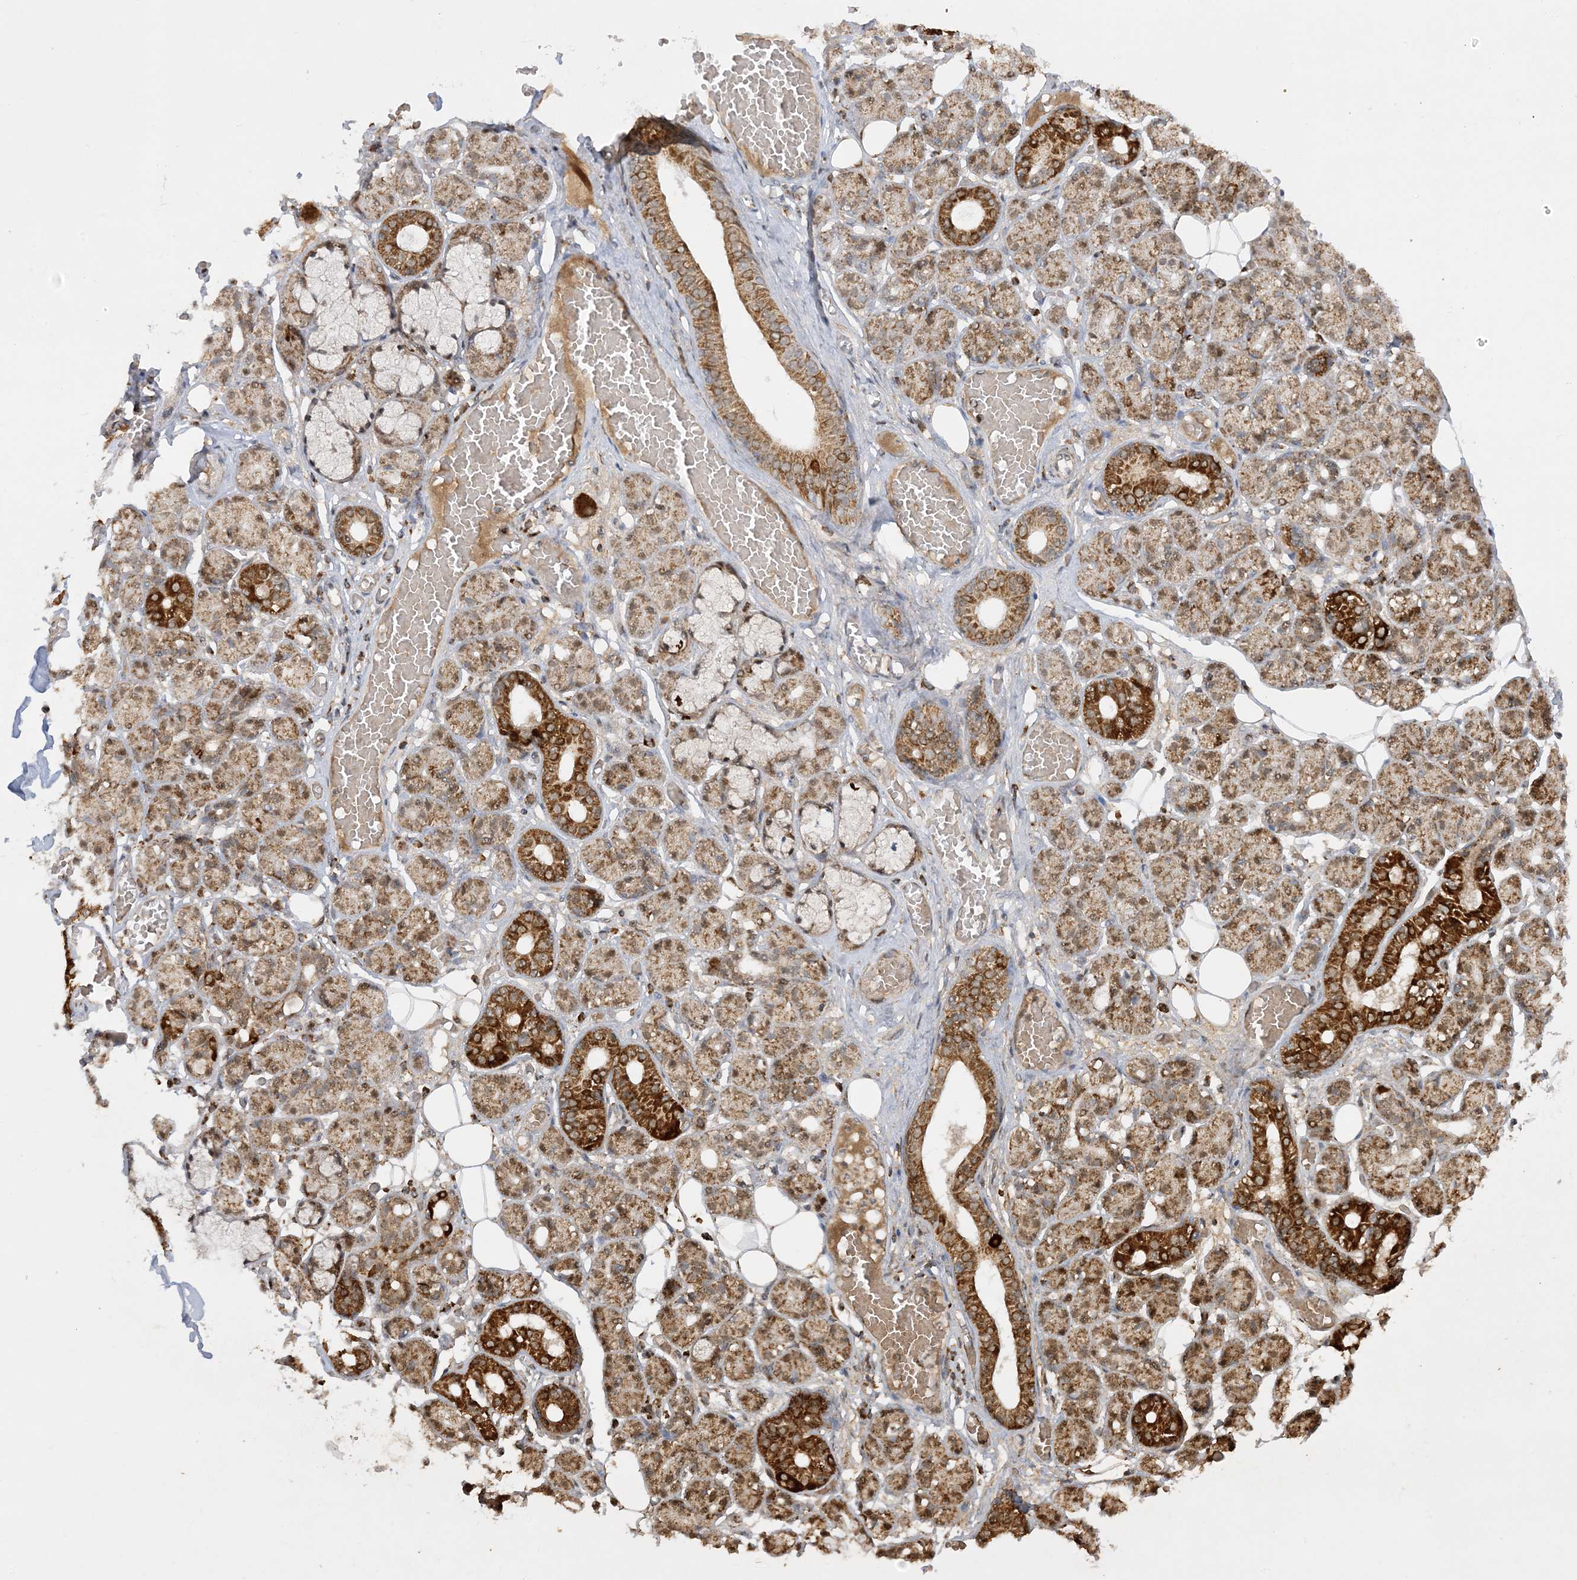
{"staining": {"intensity": "strong", "quantity": "25%-75%", "location": "cytoplasmic/membranous"}, "tissue": "salivary gland", "cell_type": "Glandular cells", "image_type": "normal", "snomed": [{"axis": "morphology", "description": "Normal tissue, NOS"}, {"axis": "topography", "description": "Salivary gland"}], "caption": "Immunohistochemistry staining of normal salivary gland, which reveals high levels of strong cytoplasmic/membranous expression in approximately 25%-75% of glandular cells indicating strong cytoplasmic/membranous protein expression. The staining was performed using DAB (3,3'-diaminobenzidine) (brown) for protein detection and nuclei were counterstained in hematoxylin (blue).", "gene": "NDUFAF3", "patient": {"sex": "male", "age": 63}}